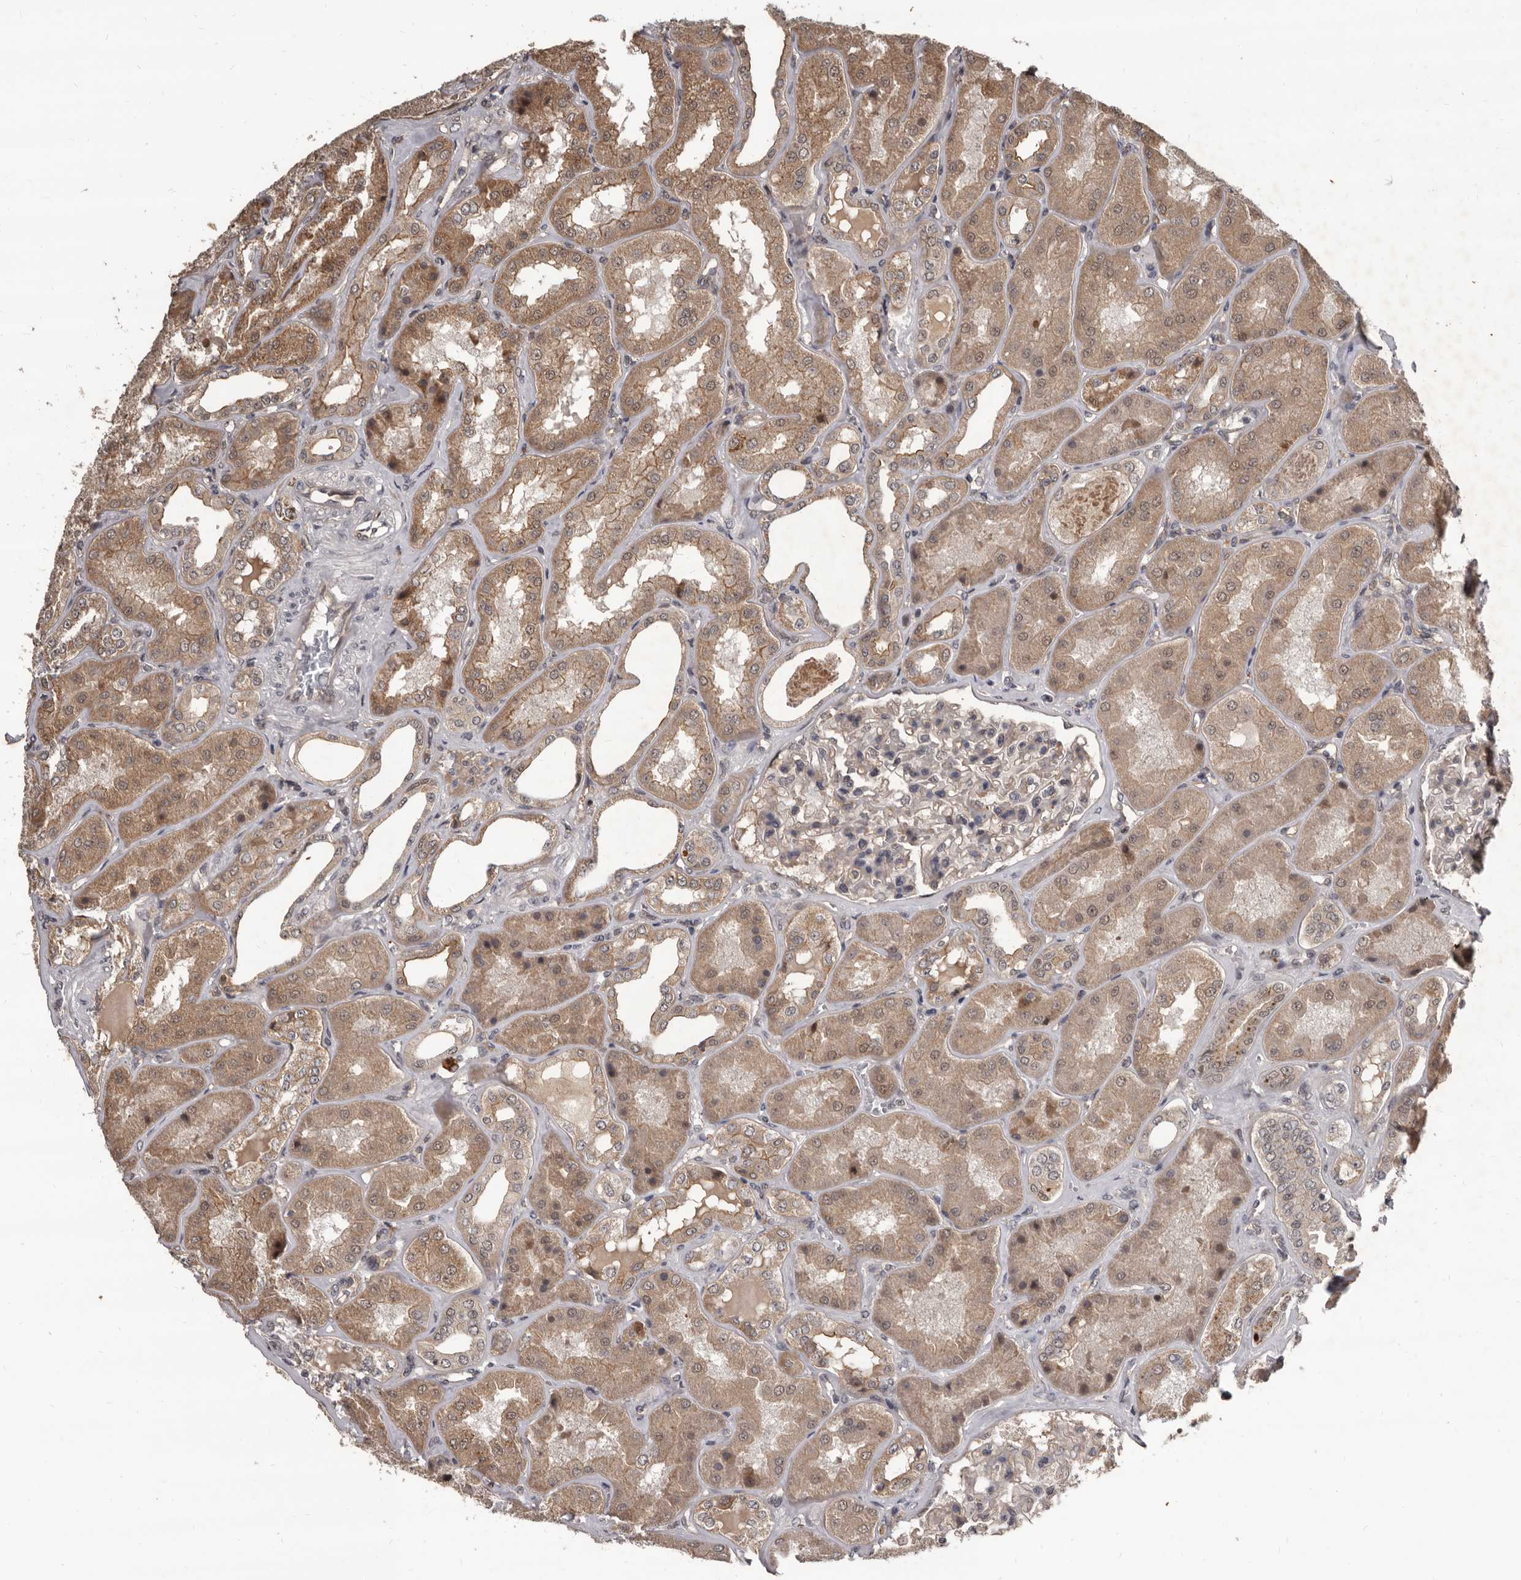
{"staining": {"intensity": "negative", "quantity": "none", "location": "none"}, "tissue": "kidney", "cell_type": "Cells in glomeruli", "image_type": "normal", "snomed": [{"axis": "morphology", "description": "Normal tissue, NOS"}, {"axis": "topography", "description": "Kidney"}], "caption": "A histopathology image of human kidney is negative for staining in cells in glomeruli. Brightfield microscopy of immunohistochemistry (IHC) stained with DAB (brown) and hematoxylin (blue), captured at high magnification.", "gene": "AHR", "patient": {"sex": "female", "age": 56}}